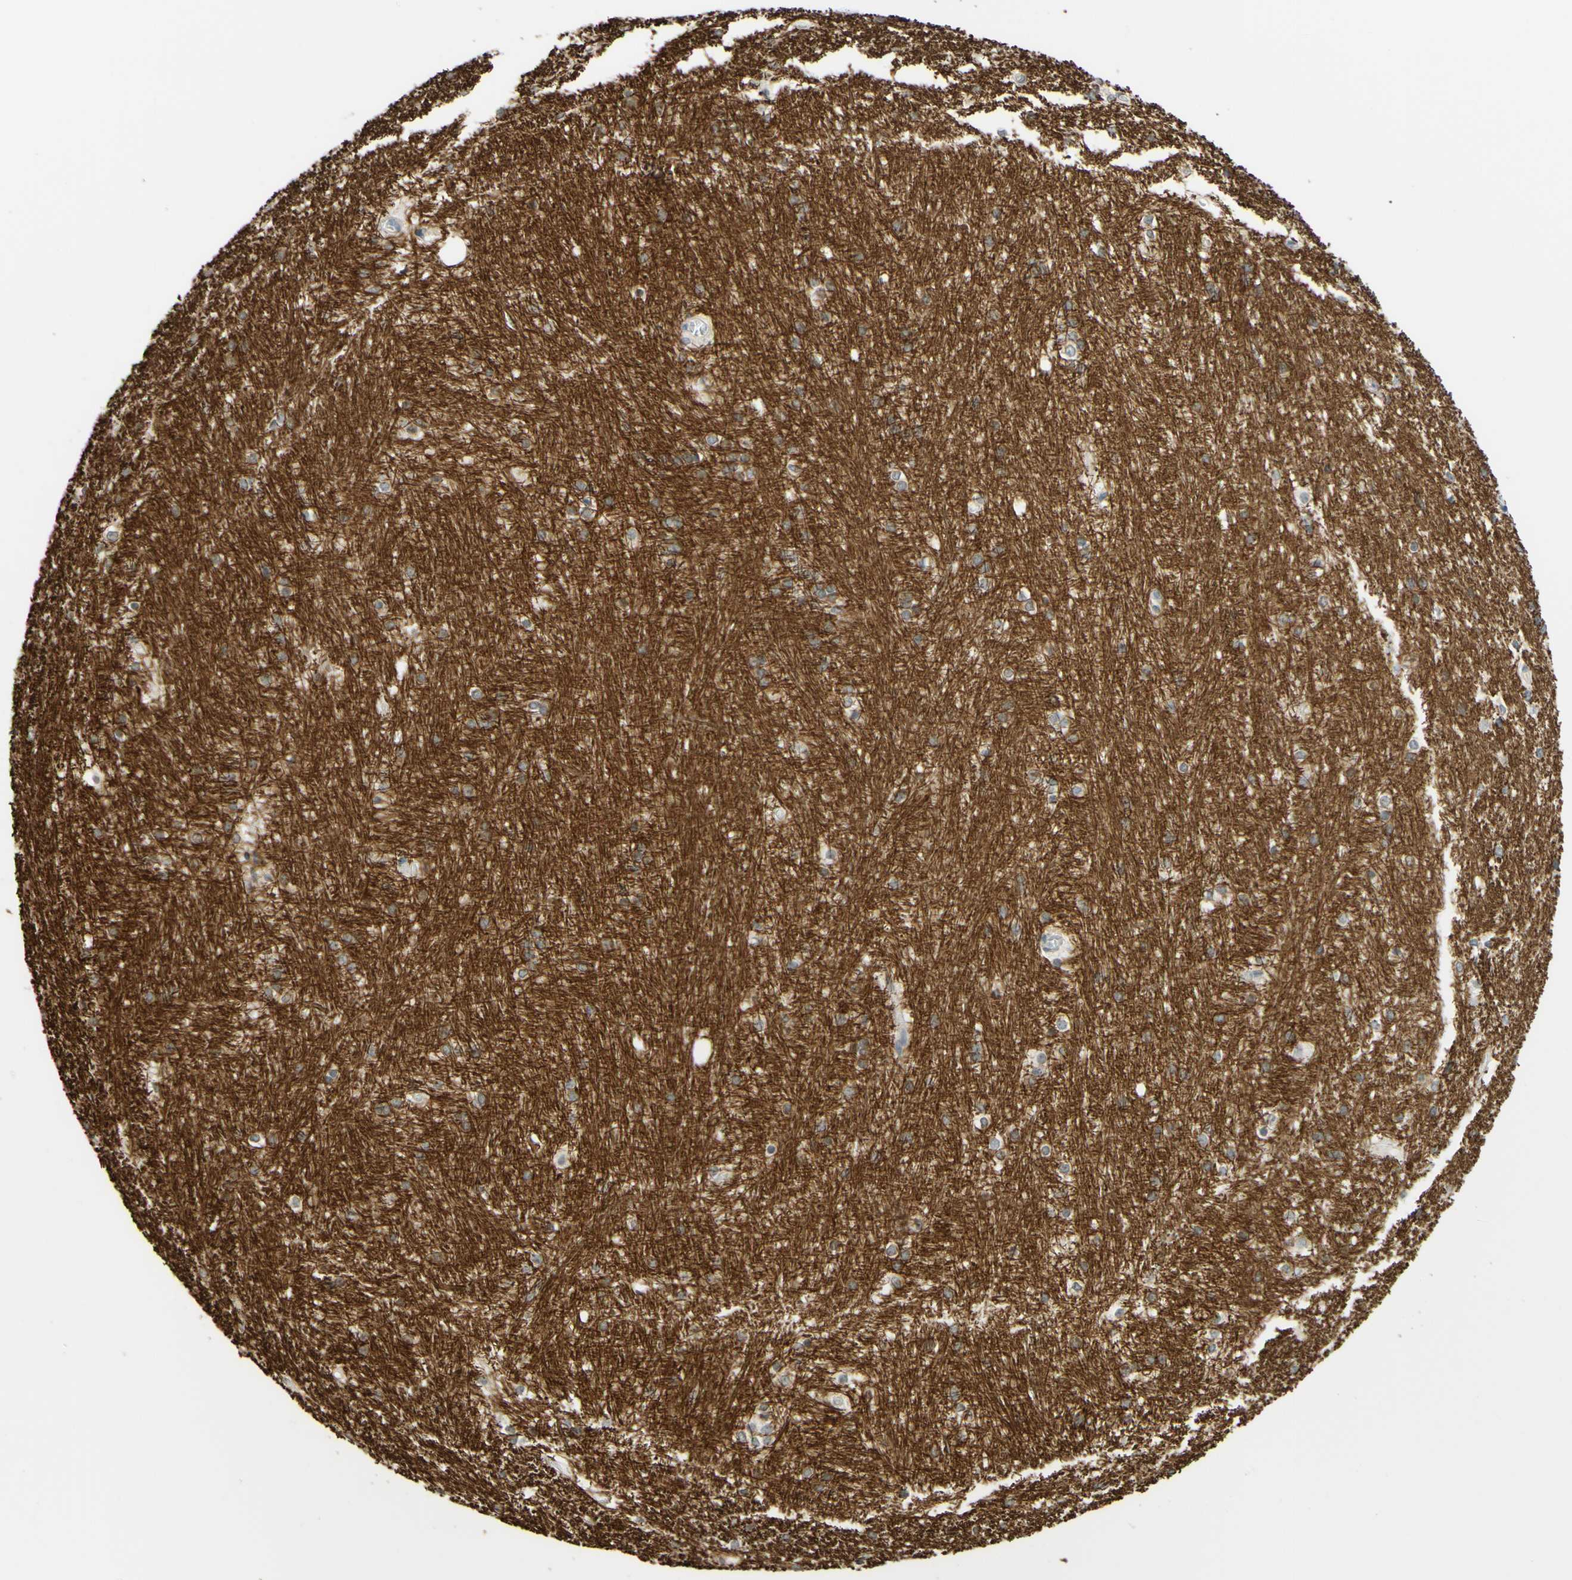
{"staining": {"intensity": "negative", "quantity": "none", "location": "none"}, "tissue": "caudate", "cell_type": "Glial cells", "image_type": "normal", "snomed": [{"axis": "morphology", "description": "Normal tissue, NOS"}, {"axis": "topography", "description": "Lateral ventricle wall"}], "caption": "Human caudate stained for a protein using IHC reveals no expression in glial cells.", "gene": "MAG", "patient": {"sex": "female", "age": 19}}